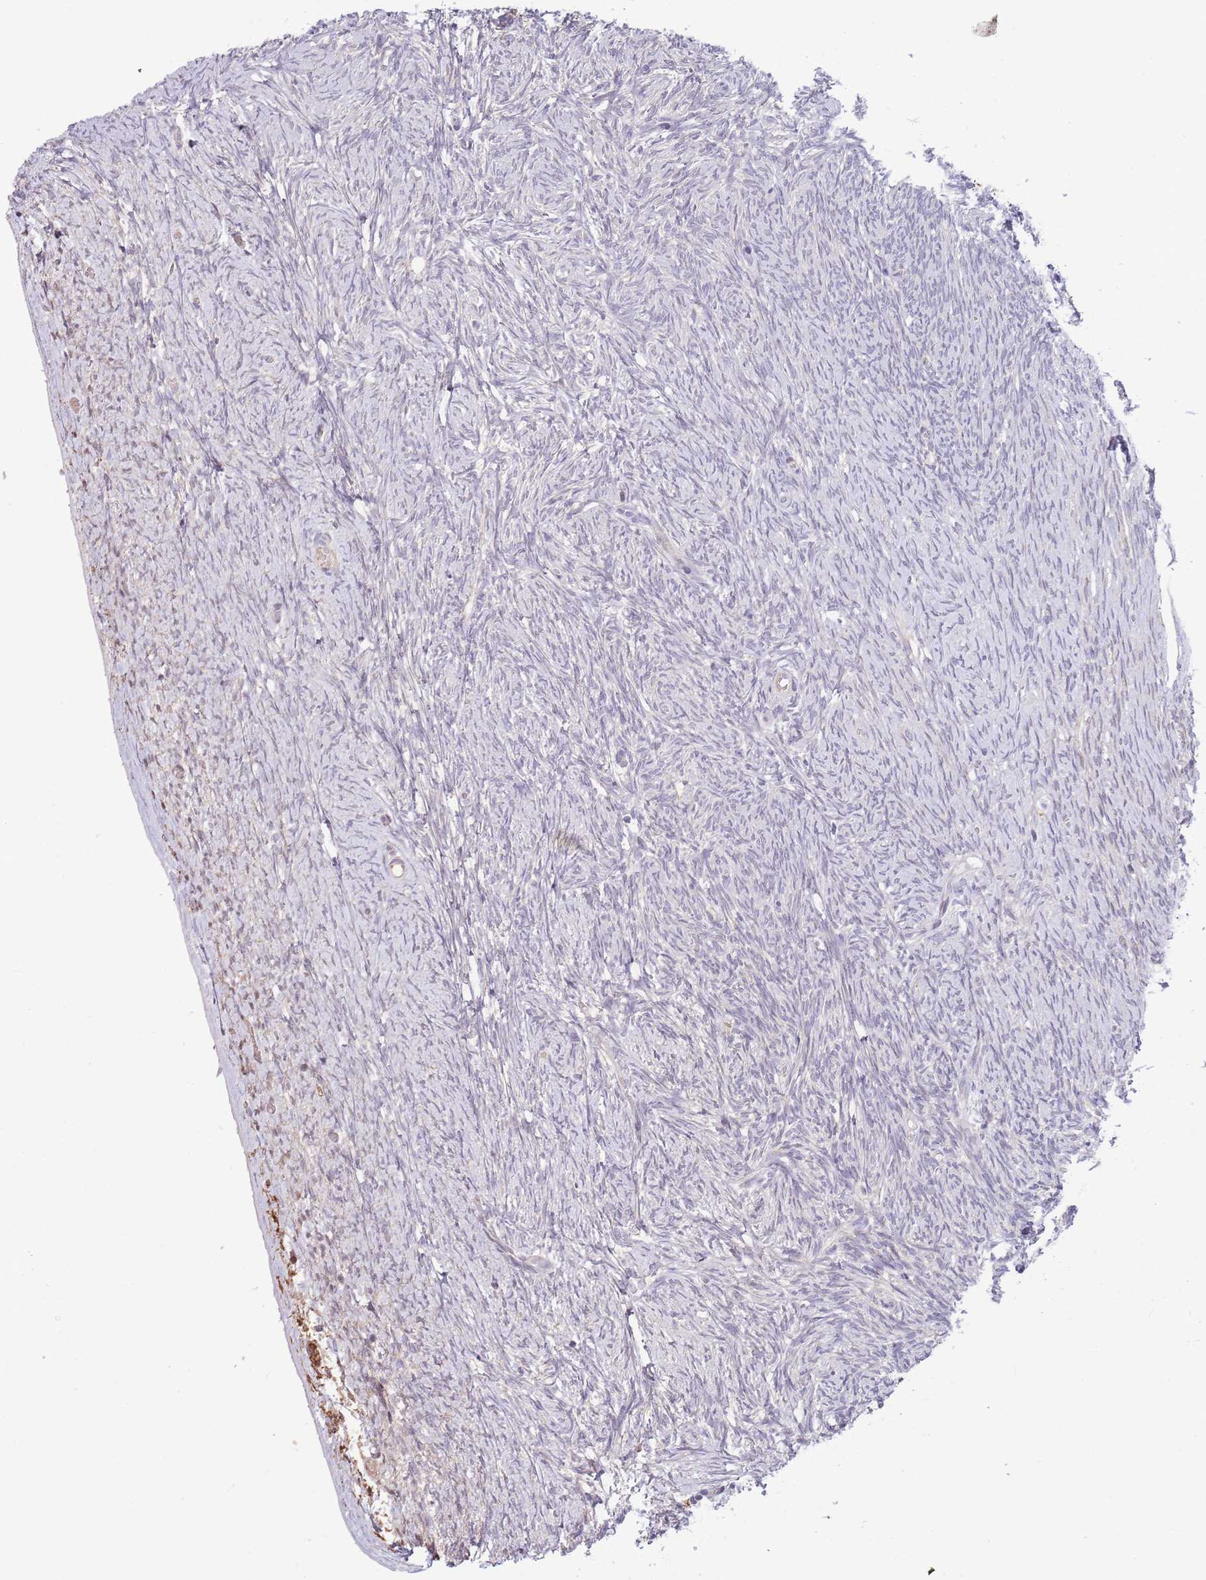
{"staining": {"intensity": "negative", "quantity": "none", "location": "none"}, "tissue": "ovary", "cell_type": "Follicle cells", "image_type": "normal", "snomed": [{"axis": "morphology", "description": "Normal tissue, NOS"}, {"axis": "topography", "description": "Ovary"}], "caption": "High power microscopy micrograph of an immunohistochemistry (IHC) photomicrograph of benign ovary, revealing no significant staining in follicle cells.", "gene": "CCNJL", "patient": {"sex": "female", "age": 44}}